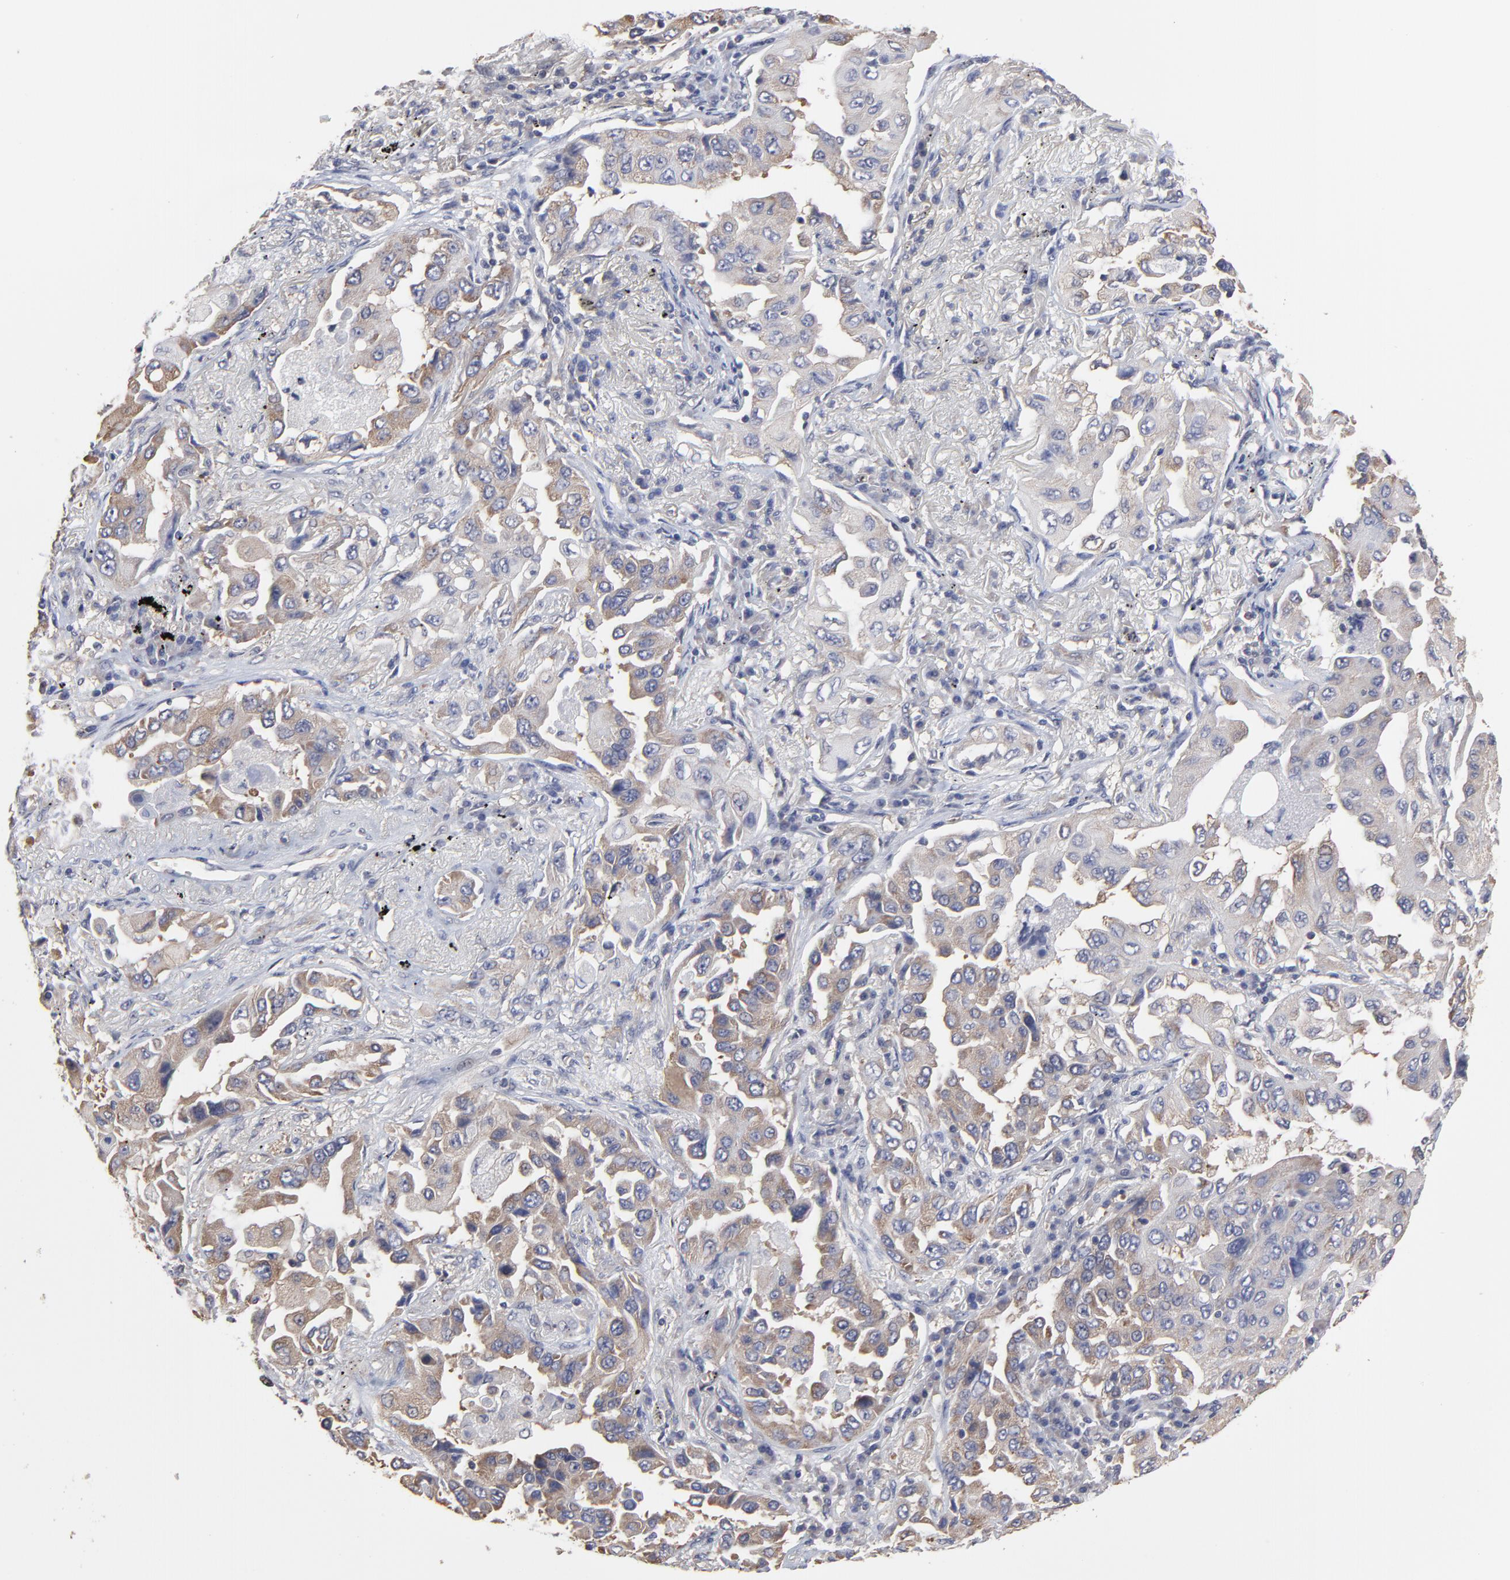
{"staining": {"intensity": "weak", "quantity": ">75%", "location": "cytoplasmic/membranous"}, "tissue": "lung cancer", "cell_type": "Tumor cells", "image_type": "cancer", "snomed": [{"axis": "morphology", "description": "Adenocarcinoma, NOS"}, {"axis": "topography", "description": "Lung"}], "caption": "The immunohistochemical stain labels weak cytoplasmic/membranous positivity in tumor cells of adenocarcinoma (lung) tissue.", "gene": "CCT2", "patient": {"sex": "female", "age": 65}}